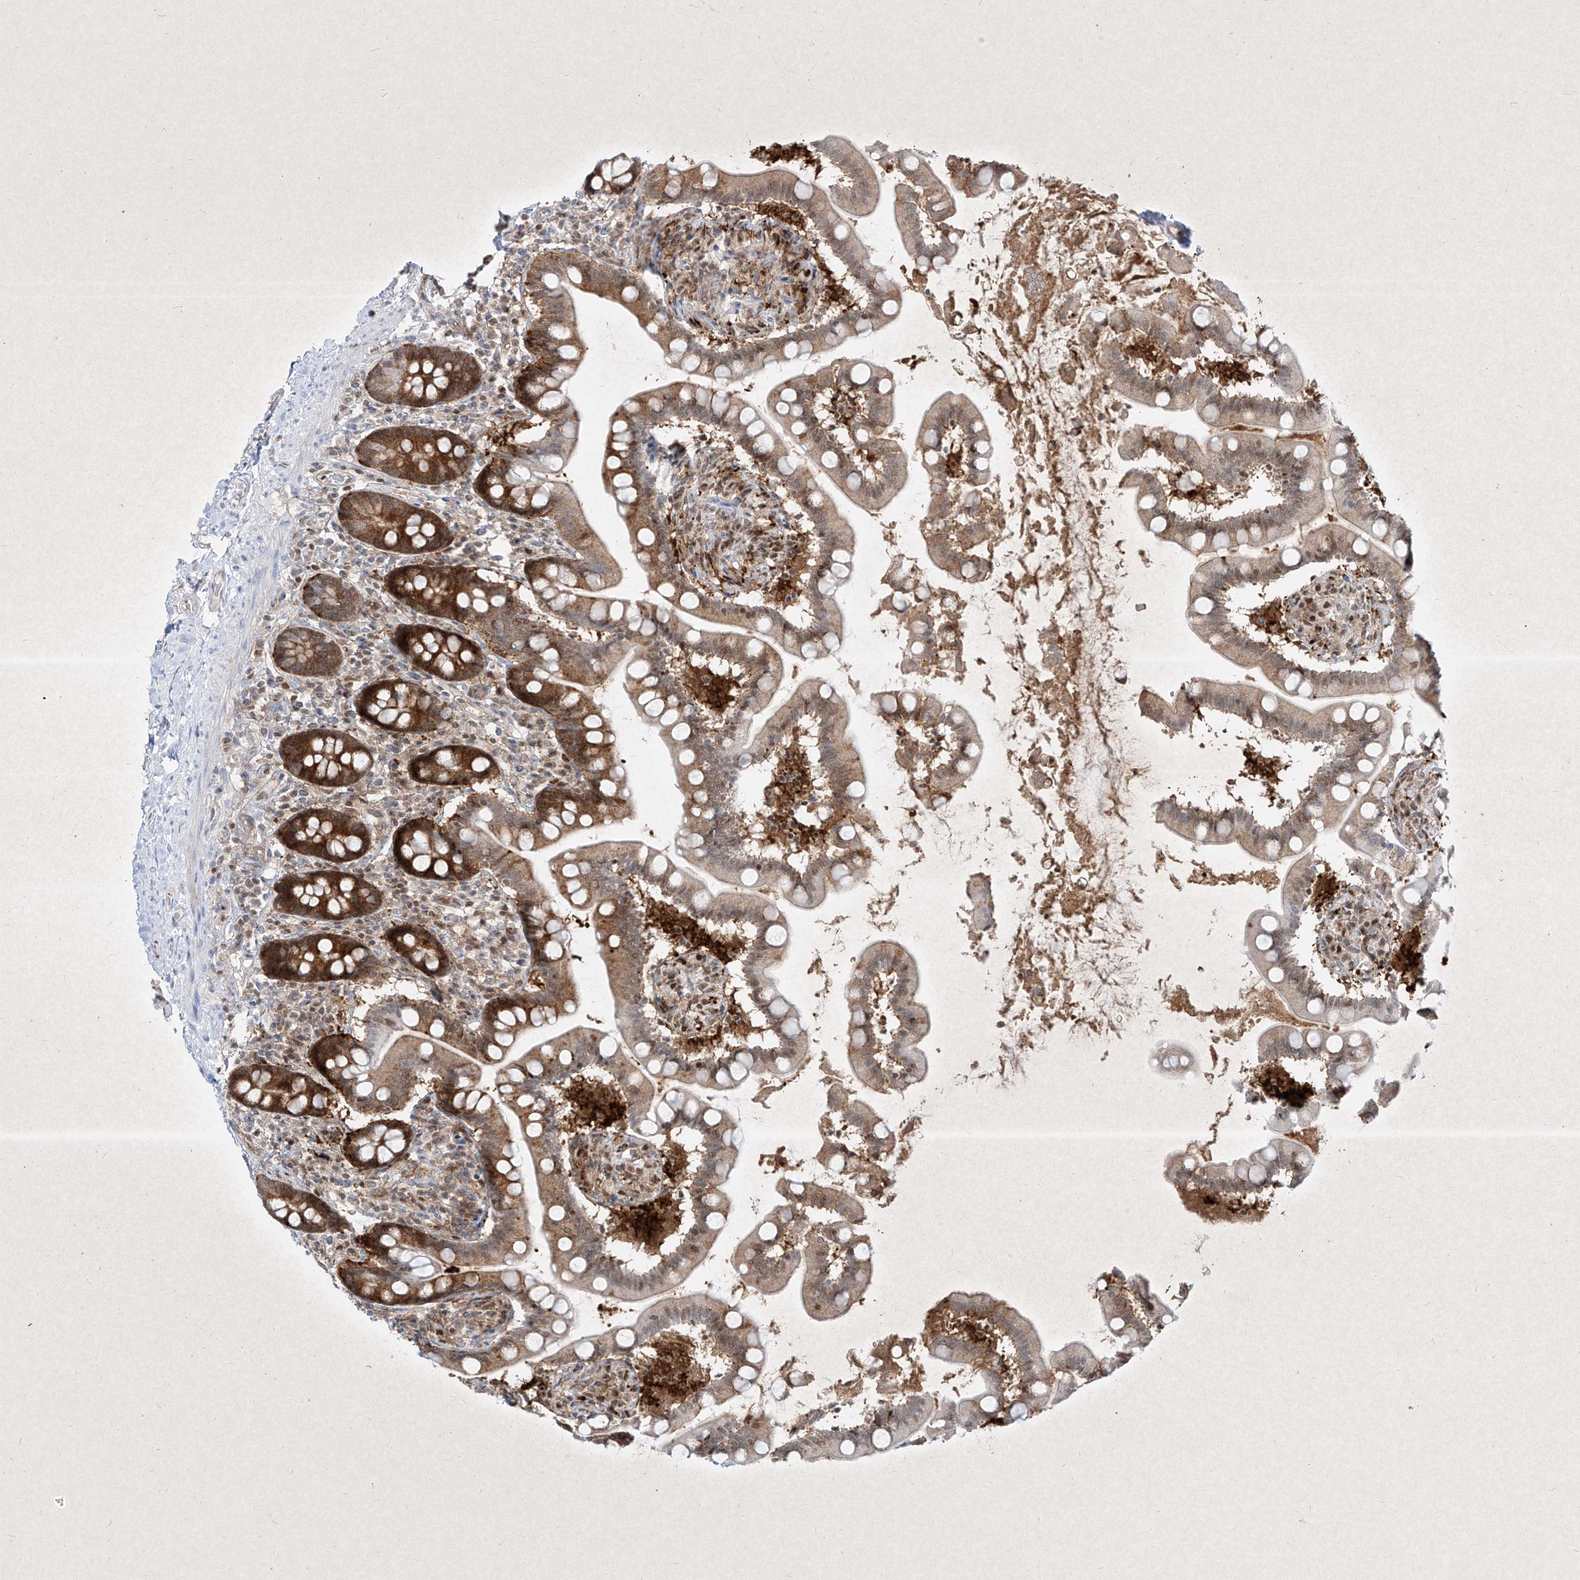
{"staining": {"intensity": "strong", "quantity": "25%-75%", "location": "cytoplasmic/membranous,nuclear"}, "tissue": "small intestine", "cell_type": "Glandular cells", "image_type": "normal", "snomed": [{"axis": "morphology", "description": "Normal tissue, NOS"}, {"axis": "topography", "description": "Small intestine"}], "caption": "Glandular cells exhibit high levels of strong cytoplasmic/membranous,nuclear expression in about 25%-75% of cells in unremarkable human small intestine.", "gene": "PSMB10", "patient": {"sex": "female", "age": 64}}